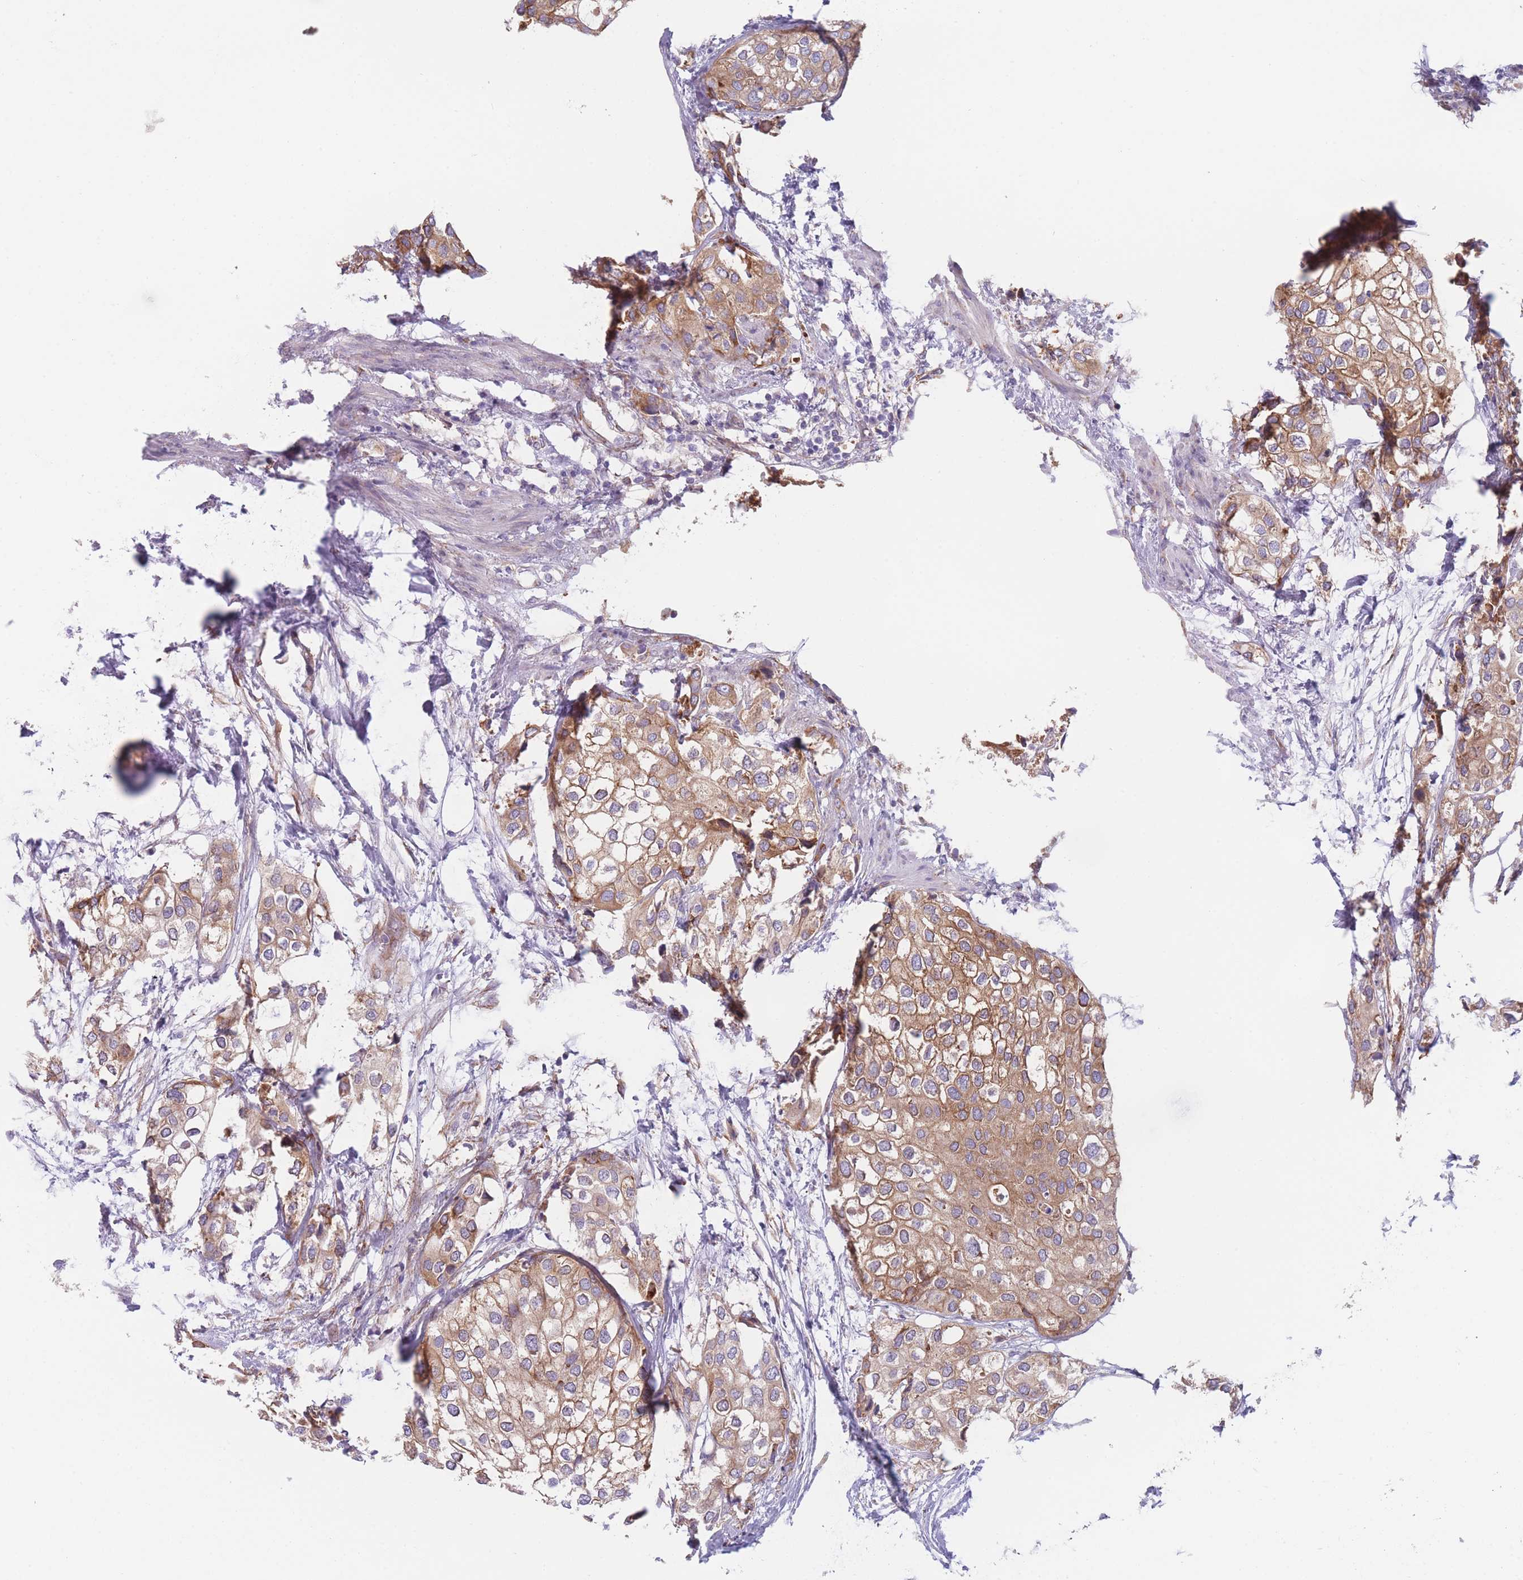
{"staining": {"intensity": "moderate", "quantity": ">75%", "location": "cytoplasmic/membranous"}, "tissue": "urothelial cancer", "cell_type": "Tumor cells", "image_type": "cancer", "snomed": [{"axis": "morphology", "description": "Urothelial carcinoma, High grade"}, {"axis": "topography", "description": "Urinary bladder"}], "caption": "An IHC photomicrograph of neoplastic tissue is shown. Protein staining in brown labels moderate cytoplasmic/membranous positivity in high-grade urothelial carcinoma within tumor cells.", "gene": "AK9", "patient": {"sex": "male", "age": 64}}